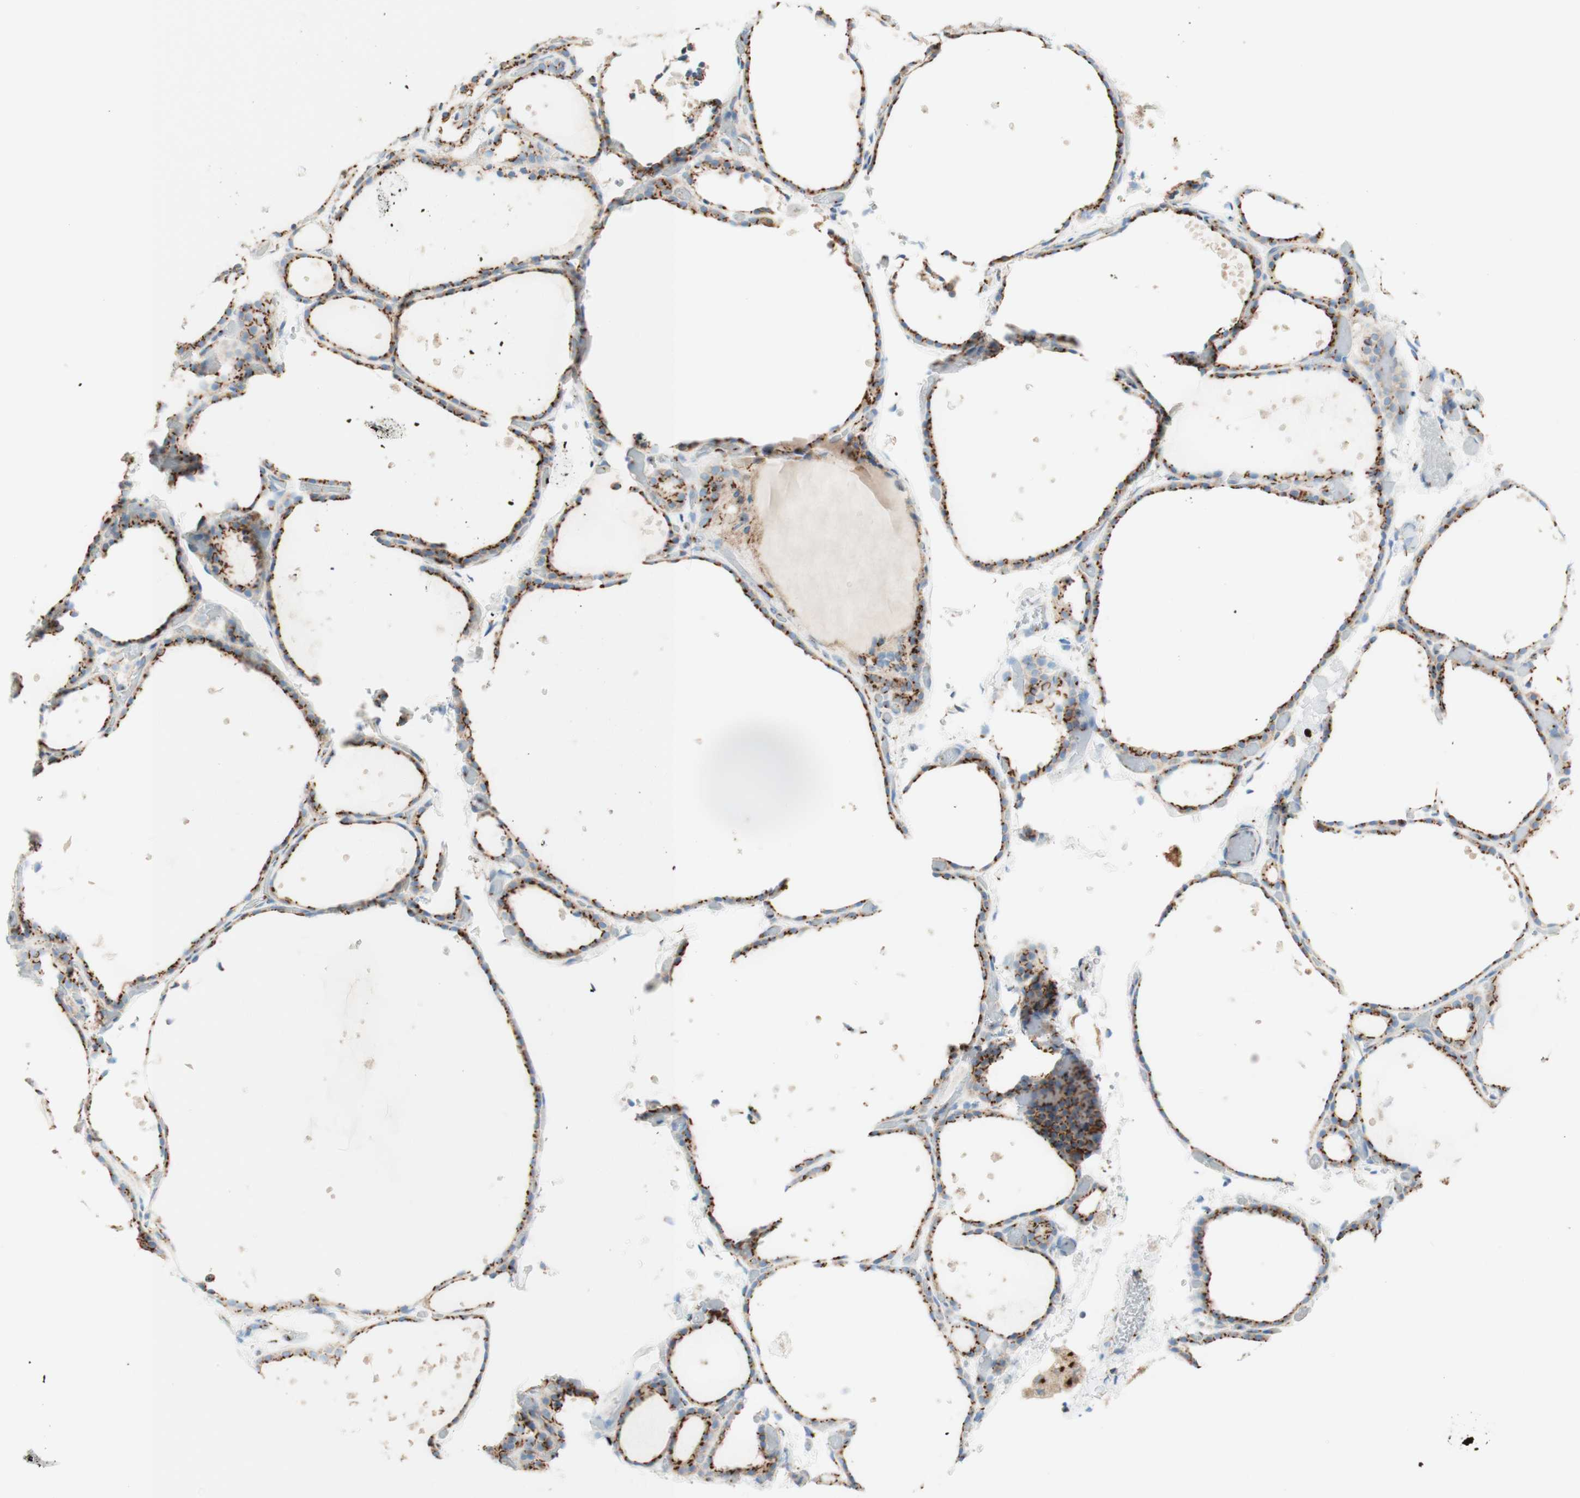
{"staining": {"intensity": "strong", "quantity": ">75%", "location": "cytoplasmic/membranous"}, "tissue": "thyroid gland", "cell_type": "Glandular cells", "image_type": "normal", "snomed": [{"axis": "morphology", "description": "Normal tissue, NOS"}, {"axis": "topography", "description": "Thyroid gland"}], "caption": "Immunohistochemical staining of normal thyroid gland displays strong cytoplasmic/membranous protein positivity in approximately >75% of glandular cells.", "gene": "GOLGB1", "patient": {"sex": "female", "age": 44}}